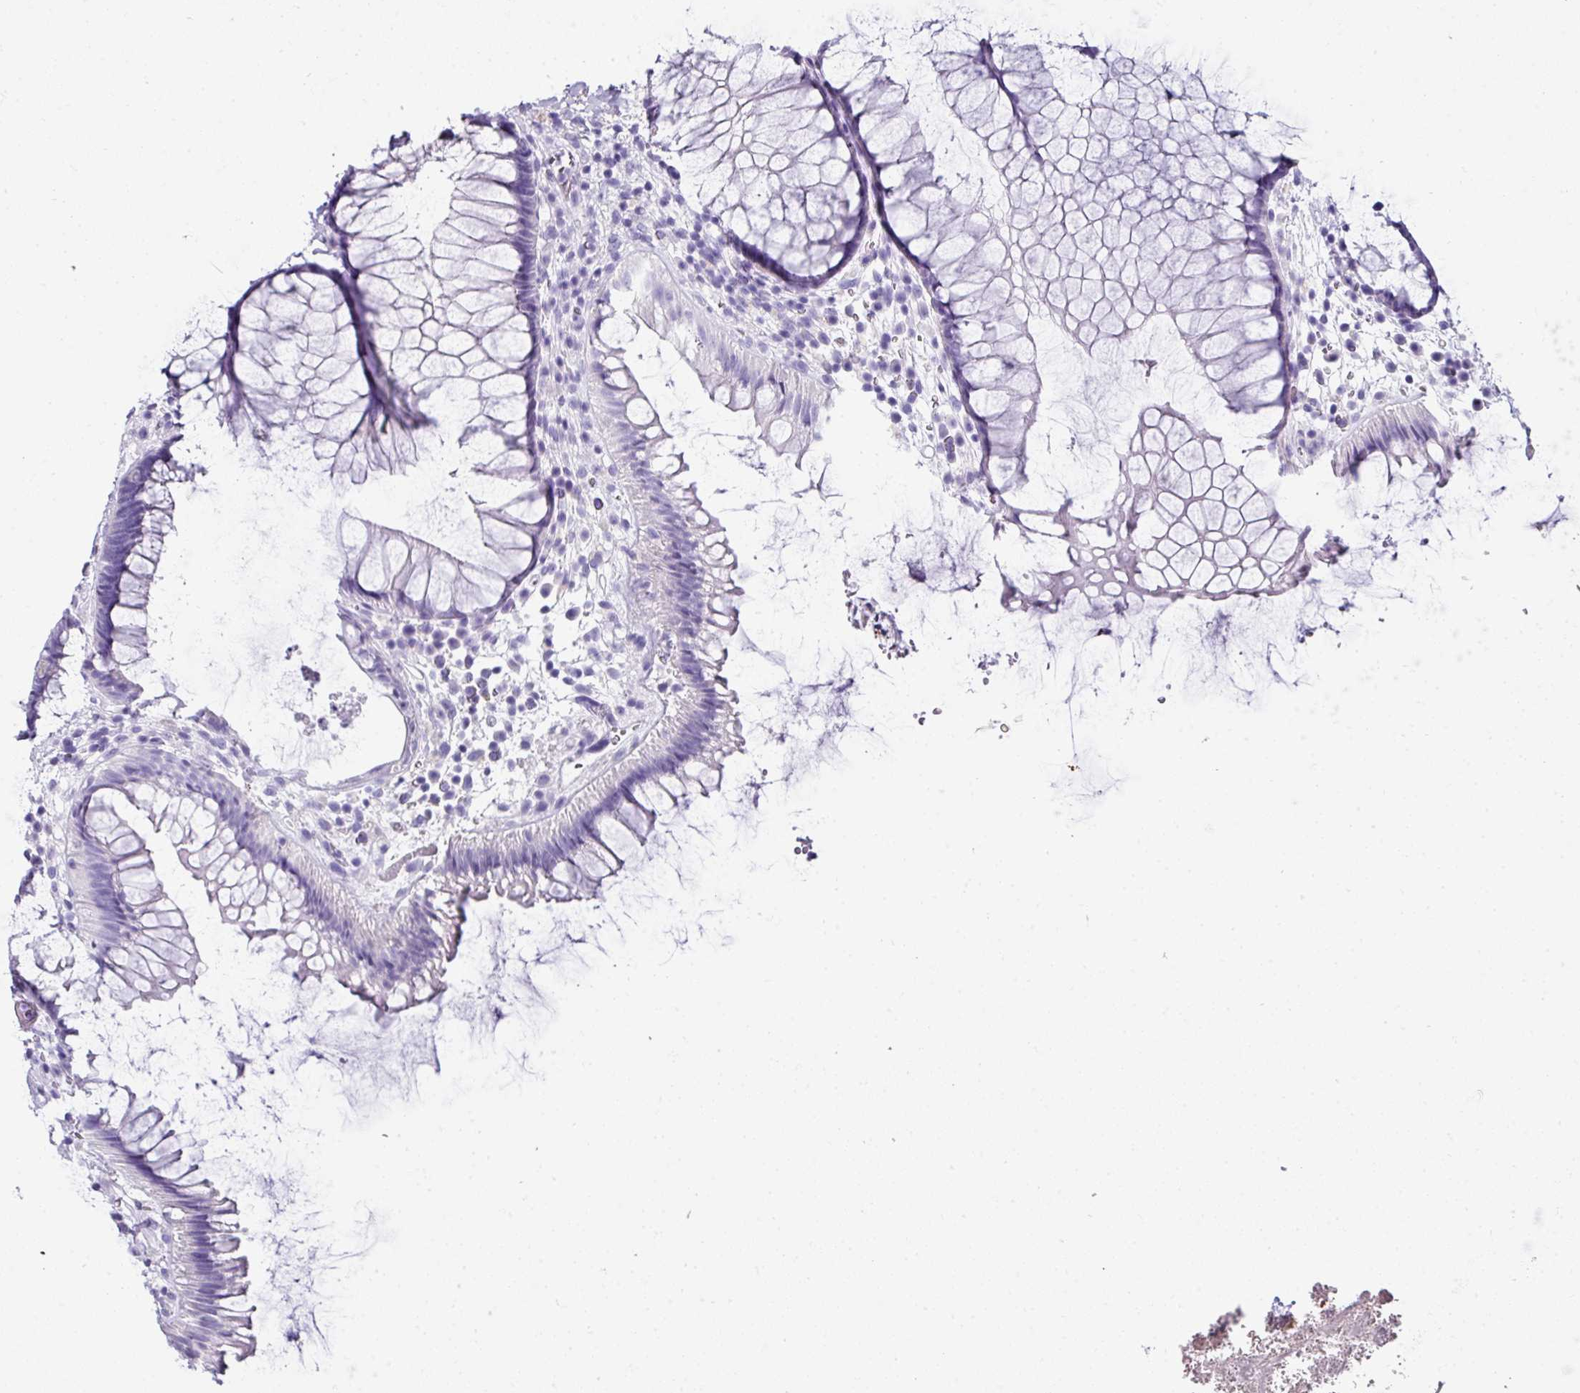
{"staining": {"intensity": "negative", "quantity": "none", "location": "none"}, "tissue": "rectum", "cell_type": "Glandular cells", "image_type": "normal", "snomed": [{"axis": "morphology", "description": "Normal tissue, NOS"}, {"axis": "topography", "description": "Rectum"}], "caption": "Immunohistochemistry (IHC) micrograph of benign human rectum stained for a protein (brown), which shows no staining in glandular cells. (Stains: DAB (3,3'-diaminobenzidine) immunohistochemistry (IHC) with hematoxylin counter stain, Microscopy: brightfield microscopy at high magnification).", "gene": "NAPSA", "patient": {"sex": "male", "age": 51}}